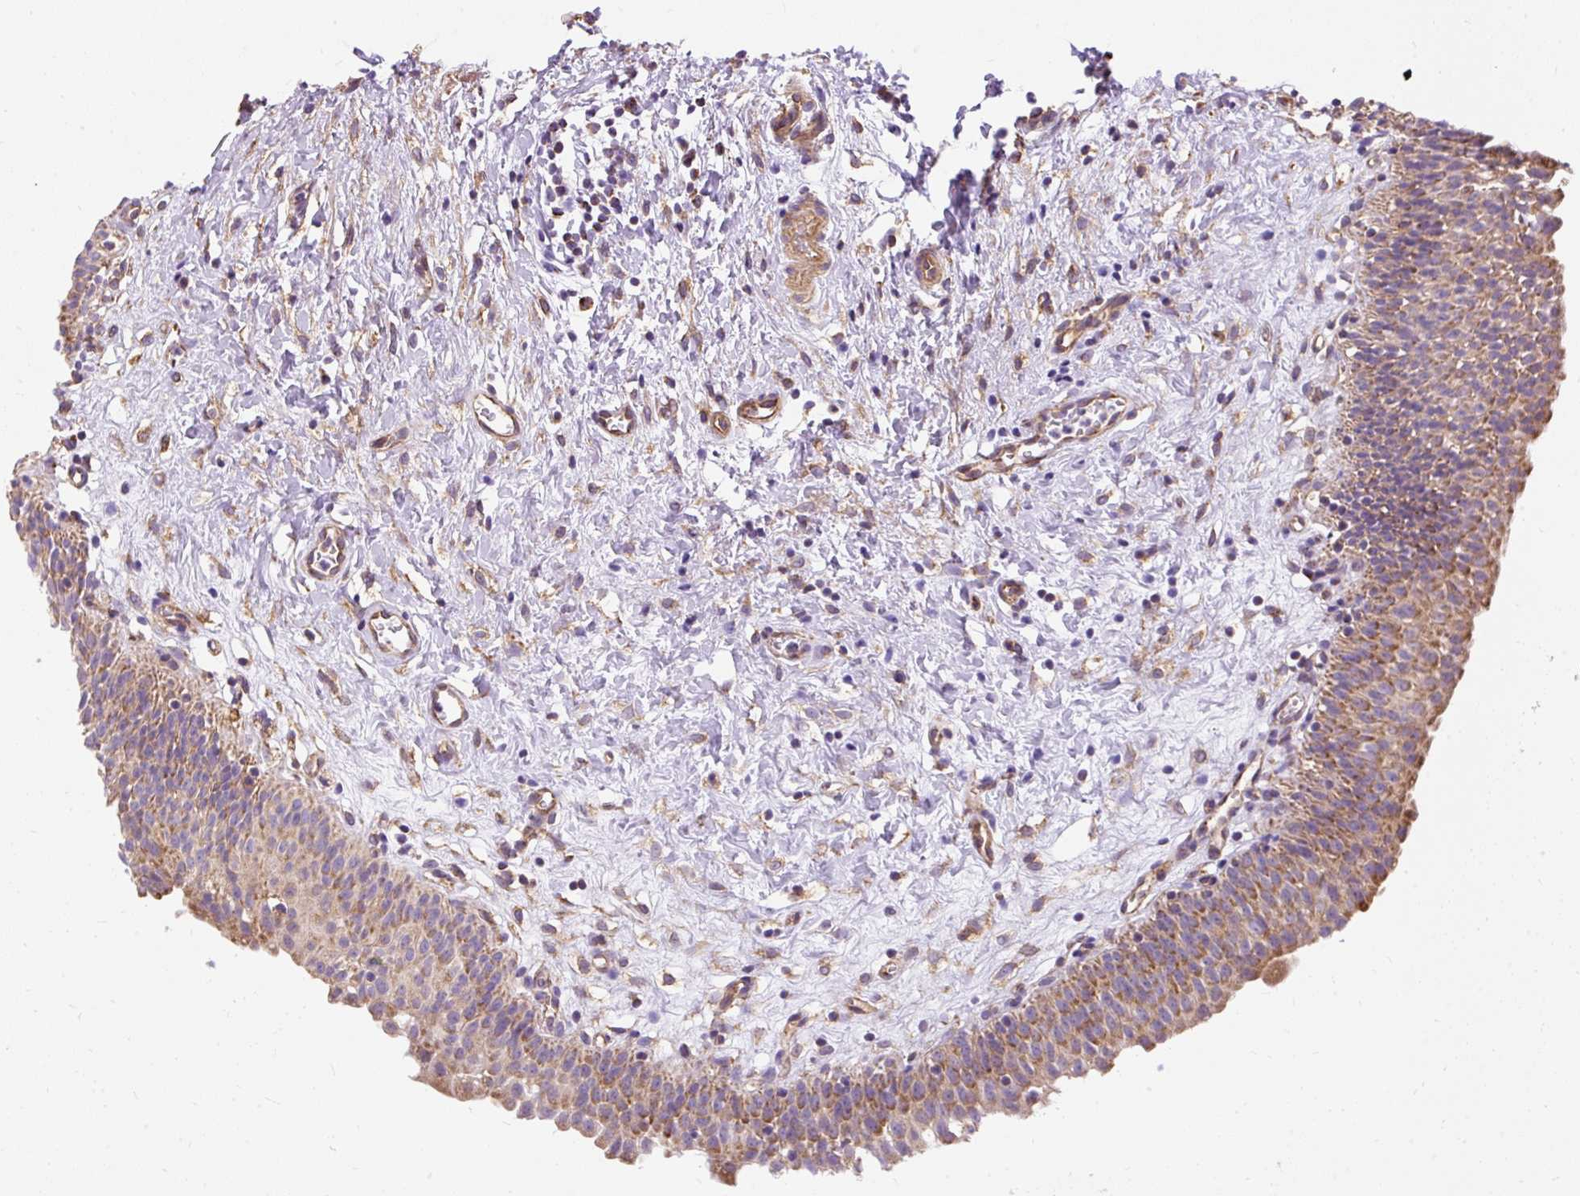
{"staining": {"intensity": "moderate", "quantity": ">75%", "location": "cytoplasmic/membranous"}, "tissue": "urinary bladder", "cell_type": "Urothelial cells", "image_type": "normal", "snomed": [{"axis": "morphology", "description": "Normal tissue, NOS"}, {"axis": "topography", "description": "Urinary bladder"}], "caption": "There is medium levels of moderate cytoplasmic/membranous positivity in urothelial cells of unremarkable urinary bladder, as demonstrated by immunohistochemical staining (brown color).", "gene": "CEP290", "patient": {"sex": "male", "age": 51}}